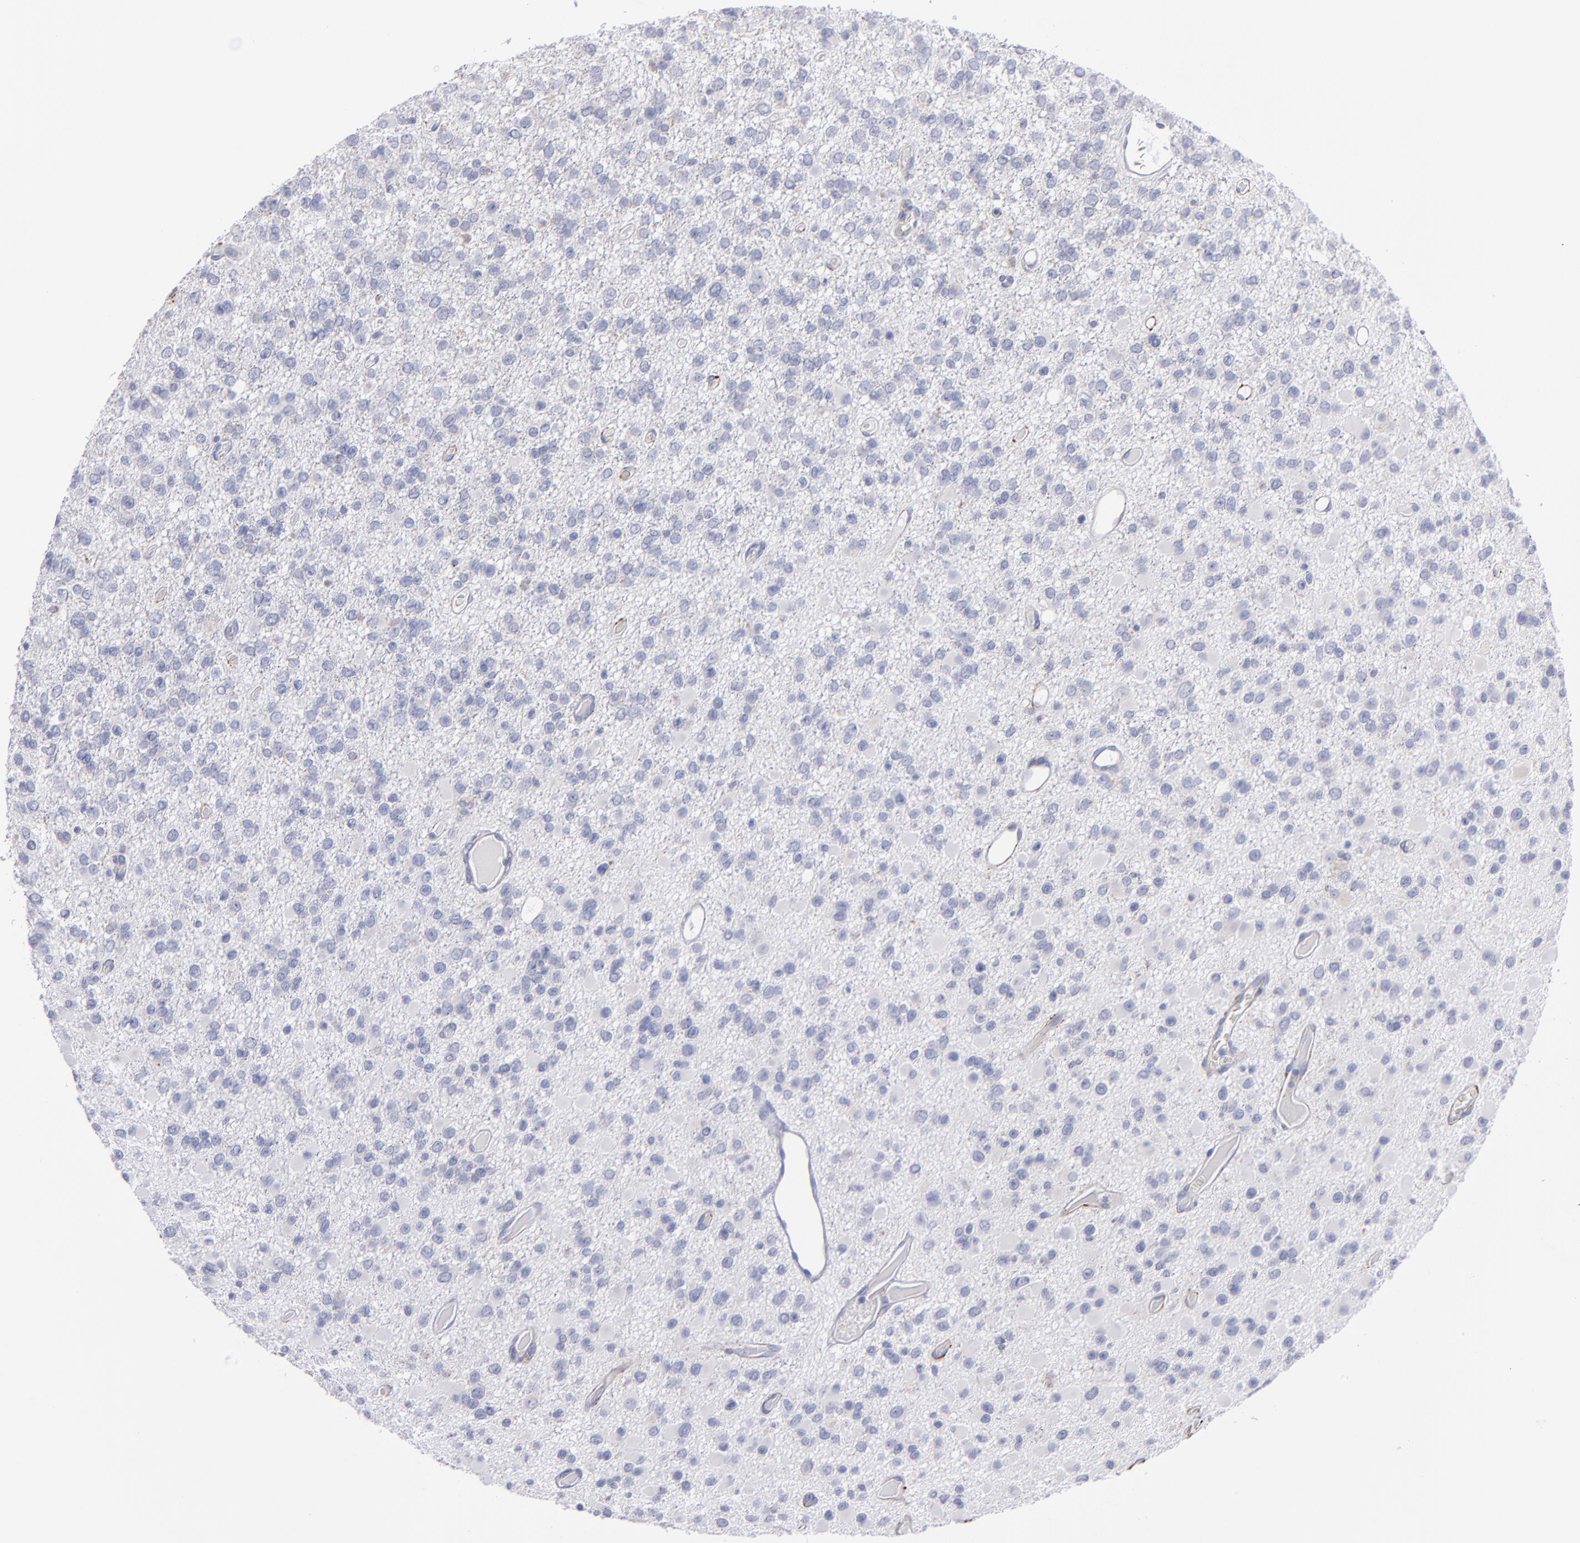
{"staining": {"intensity": "negative", "quantity": "none", "location": "none"}, "tissue": "glioma", "cell_type": "Tumor cells", "image_type": "cancer", "snomed": [{"axis": "morphology", "description": "Glioma, malignant, Low grade"}, {"axis": "topography", "description": "Brain"}], "caption": "Glioma was stained to show a protein in brown. There is no significant expression in tumor cells.", "gene": "MFGE8", "patient": {"sex": "male", "age": 42}}